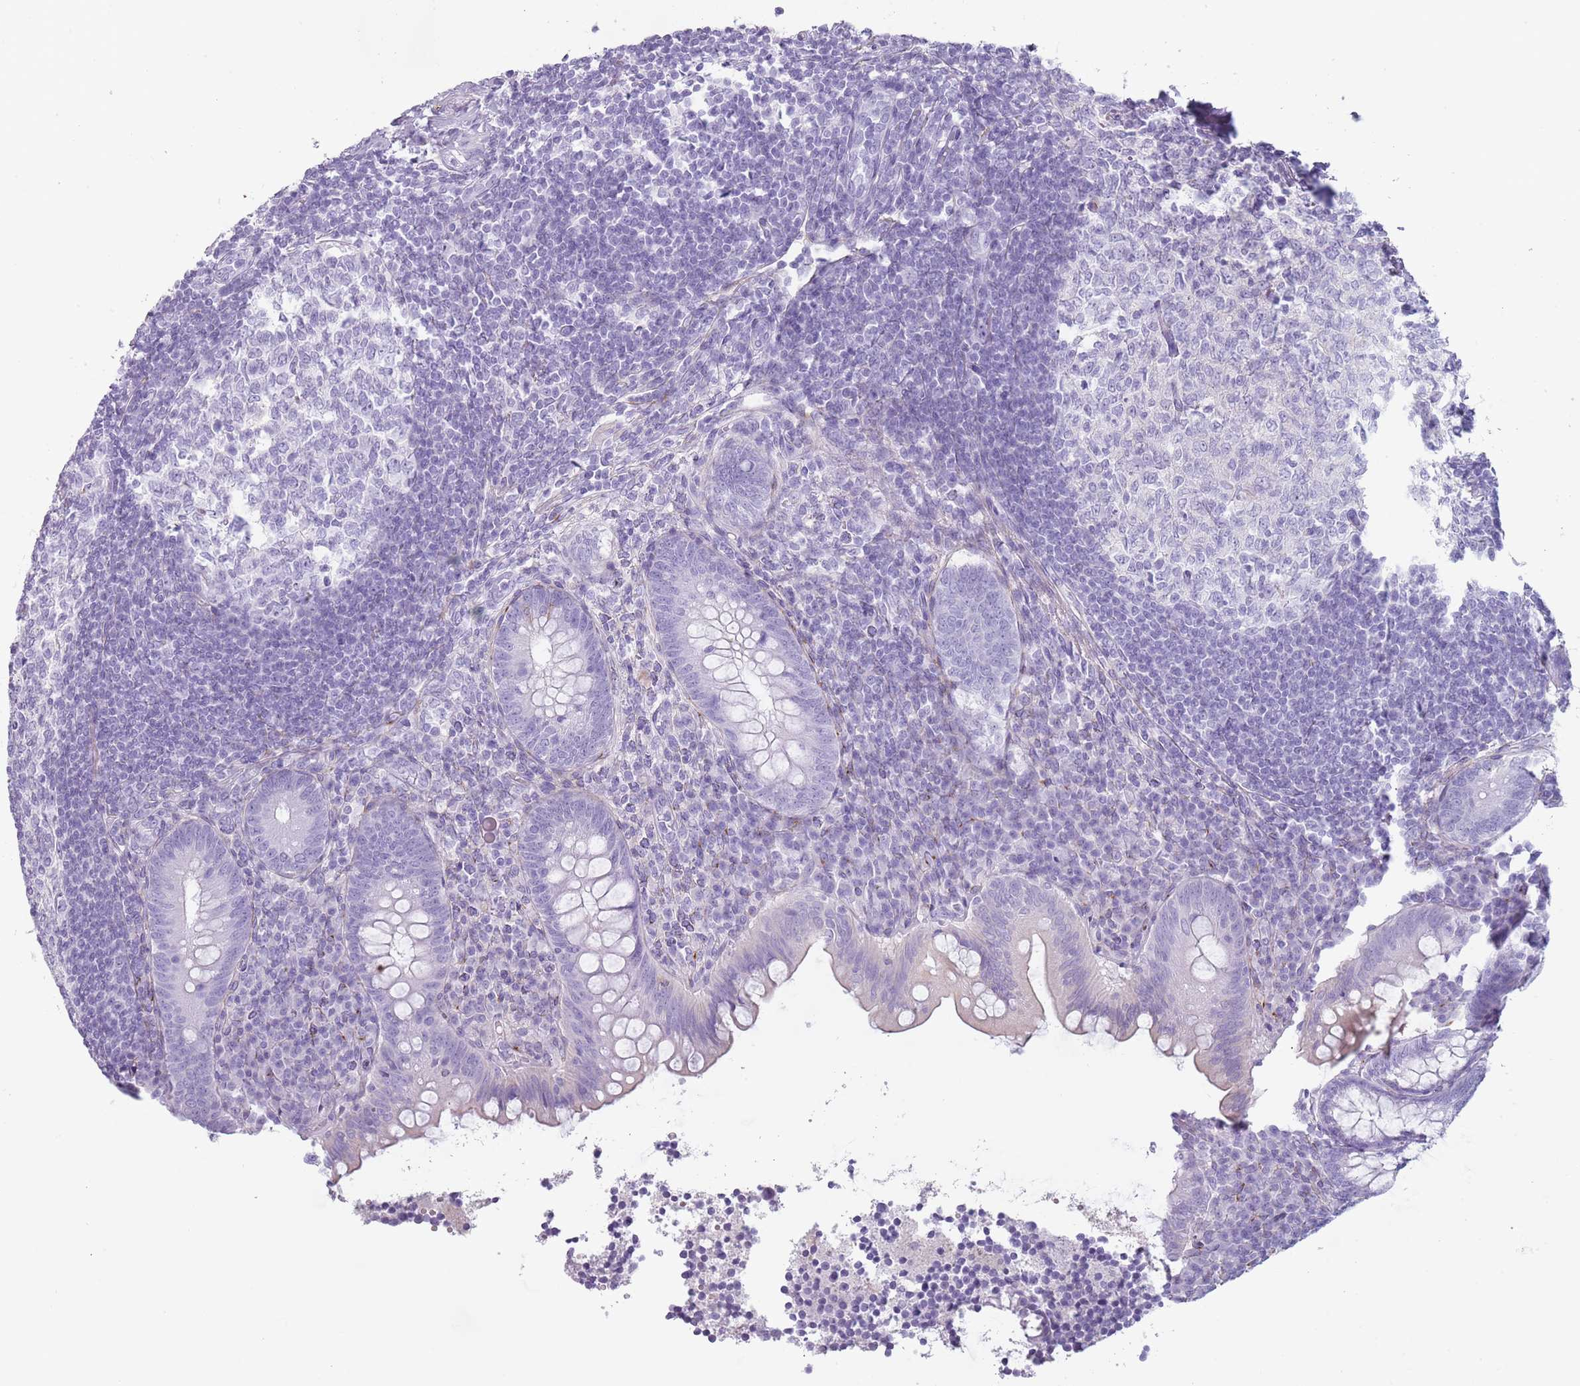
{"staining": {"intensity": "weak", "quantity": "<25%", "location": "cytoplasmic/membranous"}, "tissue": "appendix", "cell_type": "Glandular cells", "image_type": "normal", "snomed": [{"axis": "morphology", "description": "Normal tissue, NOS"}, {"axis": "topography", "description": "Appendix"}], "caption": "A high-resolution photomicrograph shows immunohistochemistry staining of normal appendix, which shows no significant expression in glandular cells. The staining was performed using DAB to visualize the protein expression in brown, while the nuclei were stained in blue with hematoxylin (Magnification: 20x).", "gene": "COLEC12", "patient": {"sex": "female", "age": 33}}